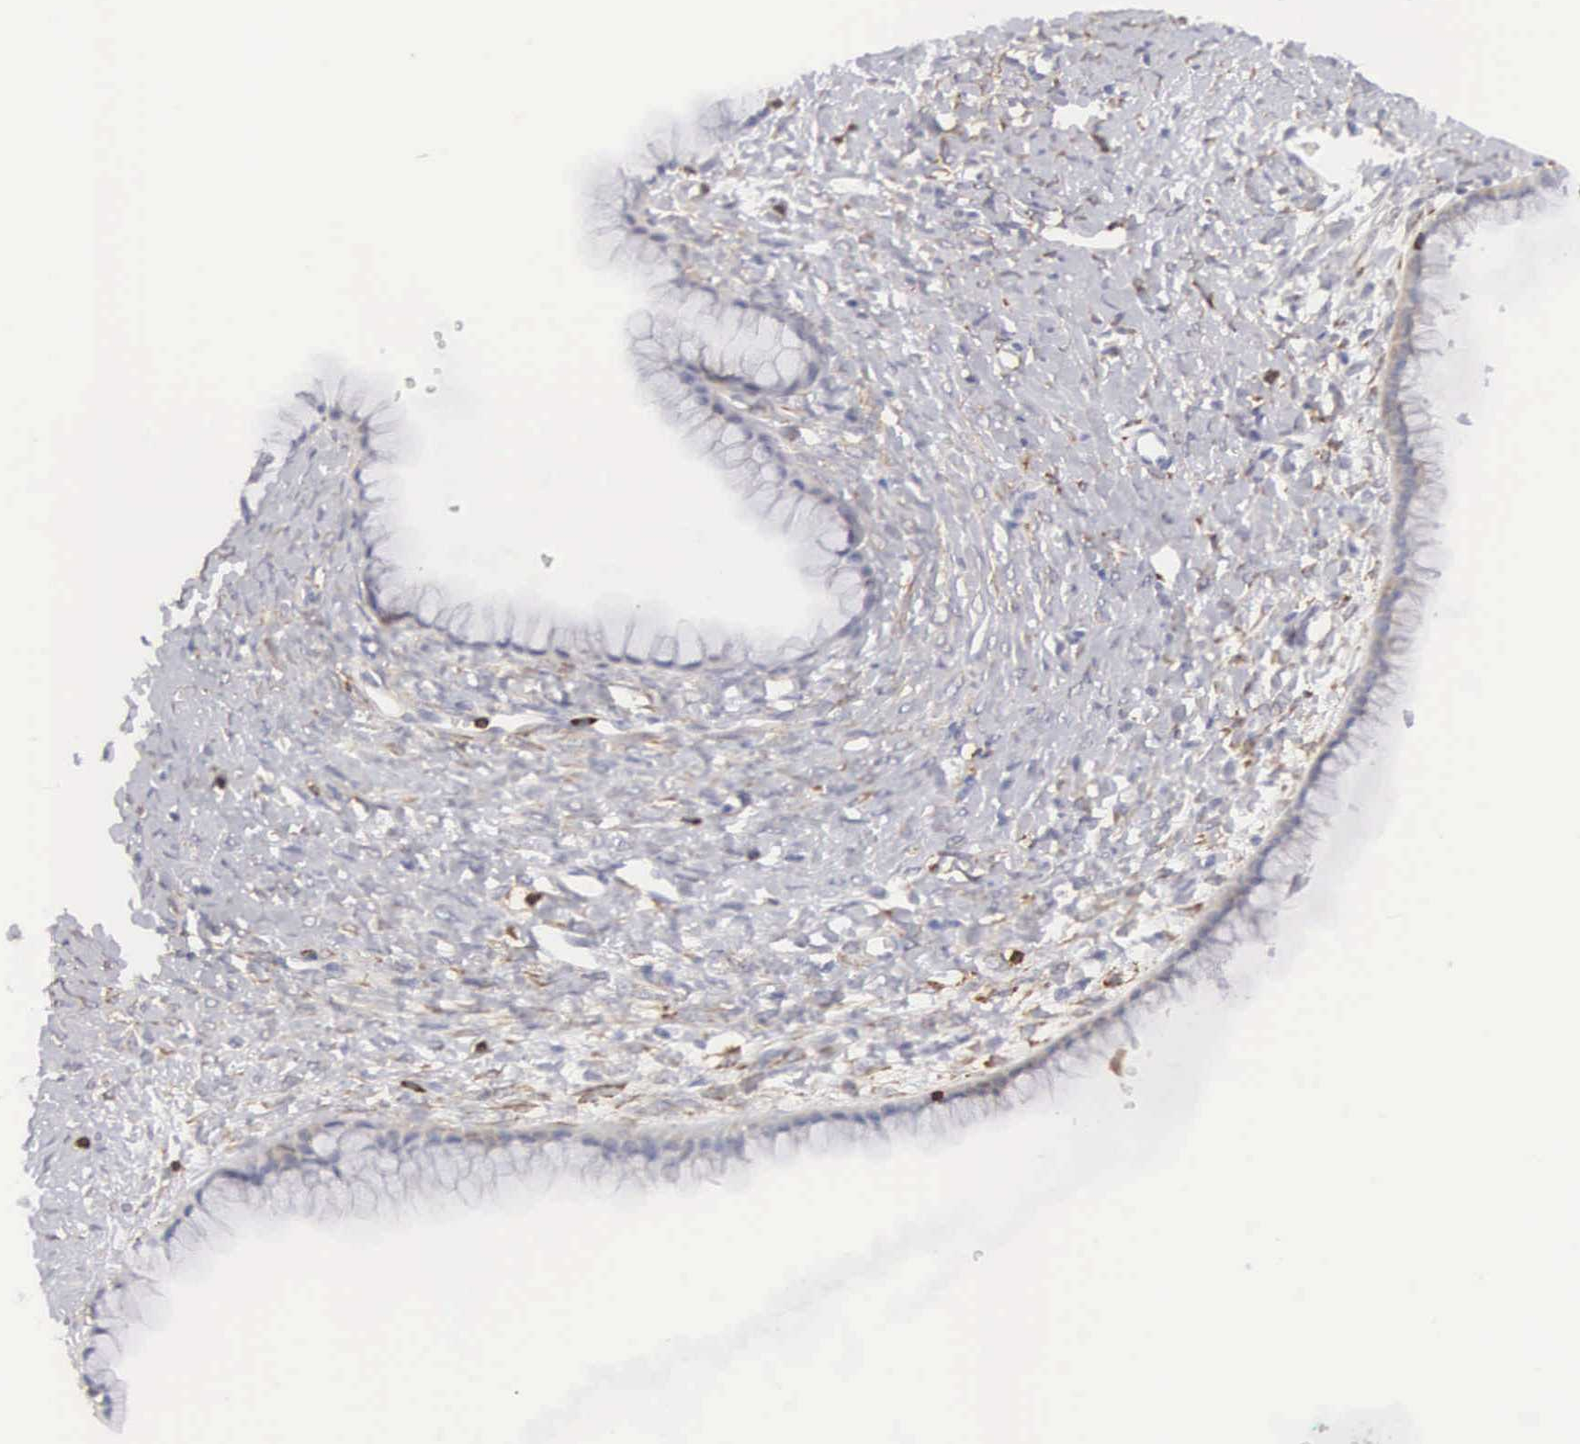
{"staining": {"intensity": "negative", "quantity": "none", "location": "none"}, "tissue": "ovarian cancer", "cell_type": "Tumor cells", "image_type": "cancer", "snomed": [{"axis": "morphology", "description": "Cystadenocarcinoma, mucinous, NOS"}, {"axis": "topography", "description": "Ovary"}], "caption": "This is a image of IHC staining of mucinous cystadenocarcinoma (ovarian), which shows no expression in tumor cells.", "gene": "SH3BP1", "patient": {"sex": "female", "age": 25}}